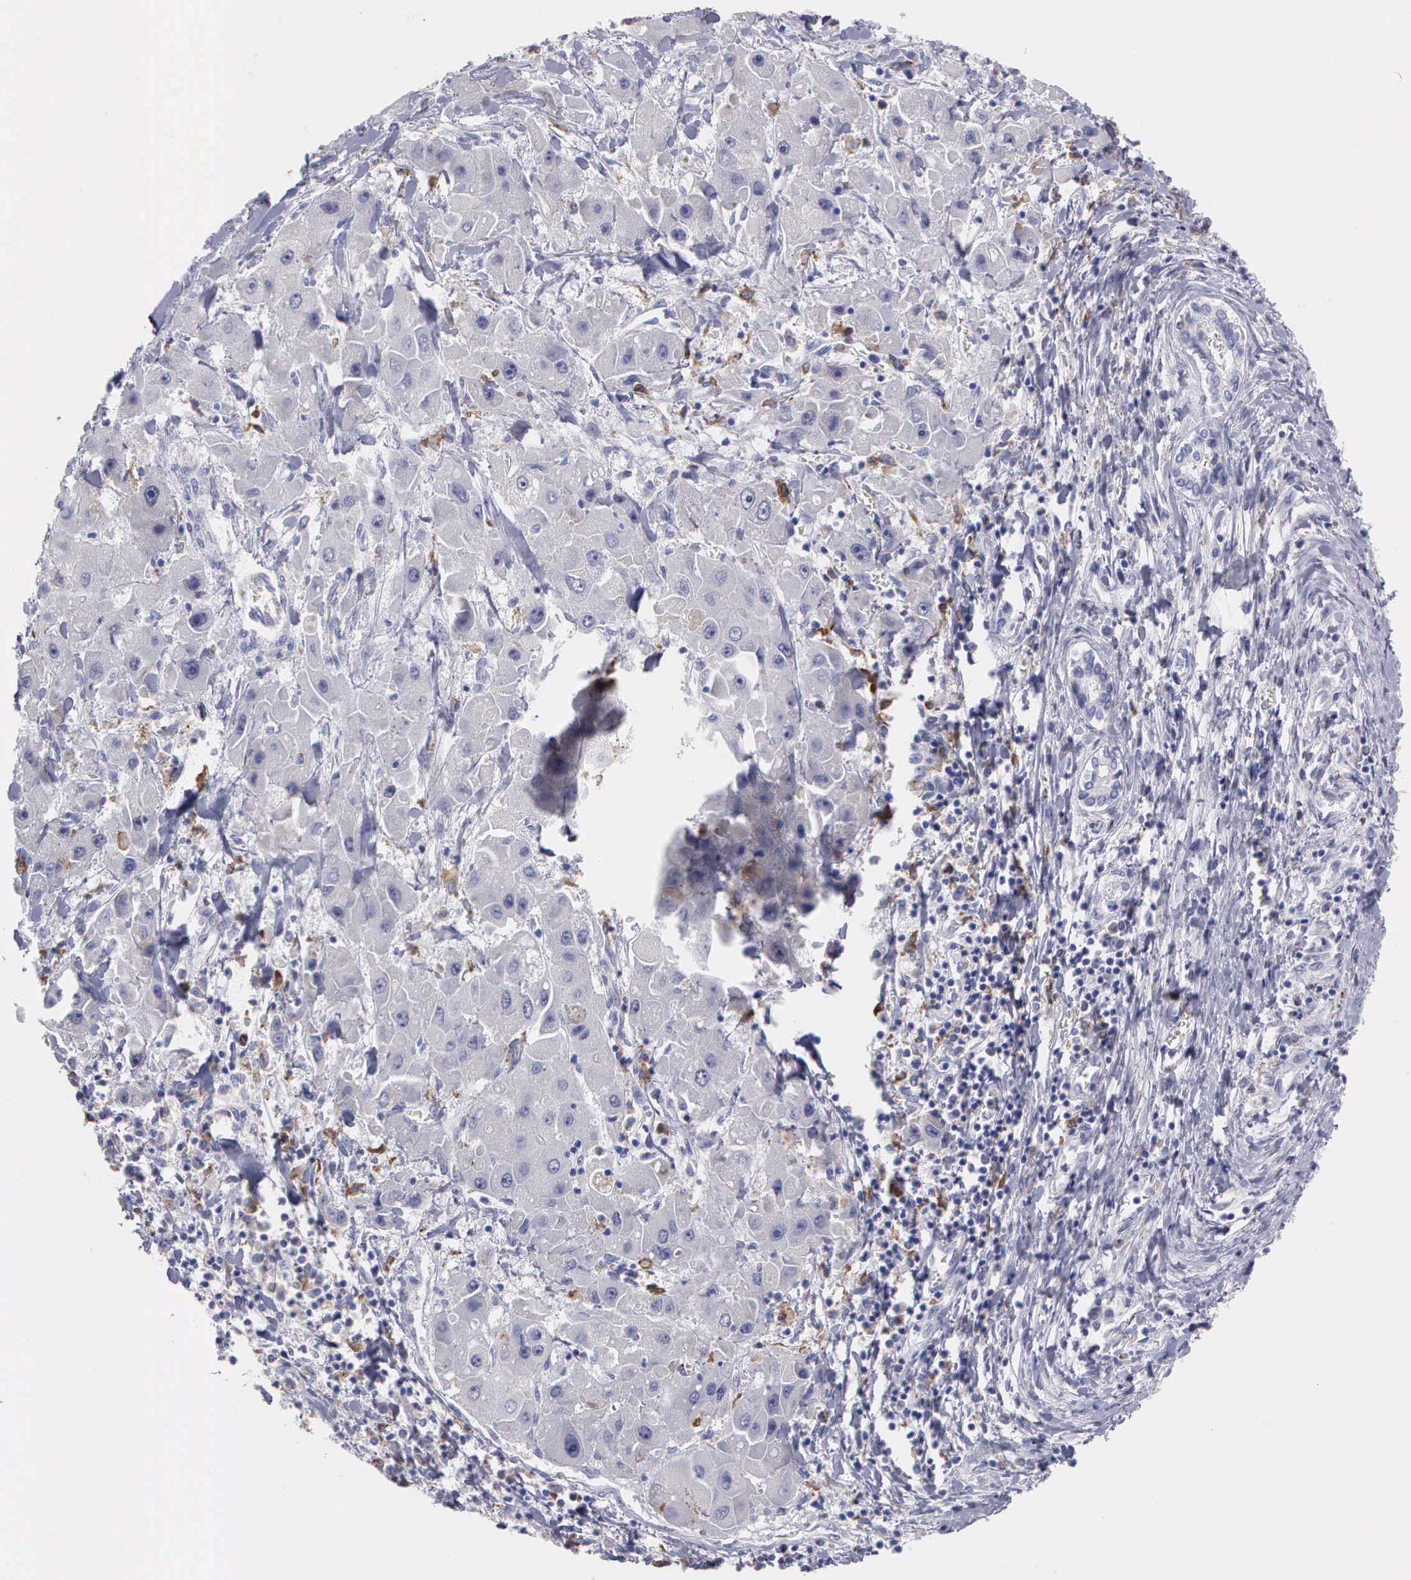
{"staining": {"intensity": "negative", "quantity": "none", "location": "none"}, "tissue": "liver cancer", "cell_type": "Tumor cells", "image_type": "cancer", "snomed": [{"axis": "morphology", "description": "Carcinoma, Hepatocellular, NOS"}, {"axis": "topography", "description": "Liver"}], "caption": "Immunohistochemical staining of human liver hepatocellular carcinoma reveals no significant expression in tumor cells. (IHC, brightfield microscopy, high magnification).", "gene": "TYRP1", "patient": {"sex": "male", "age": 24}}